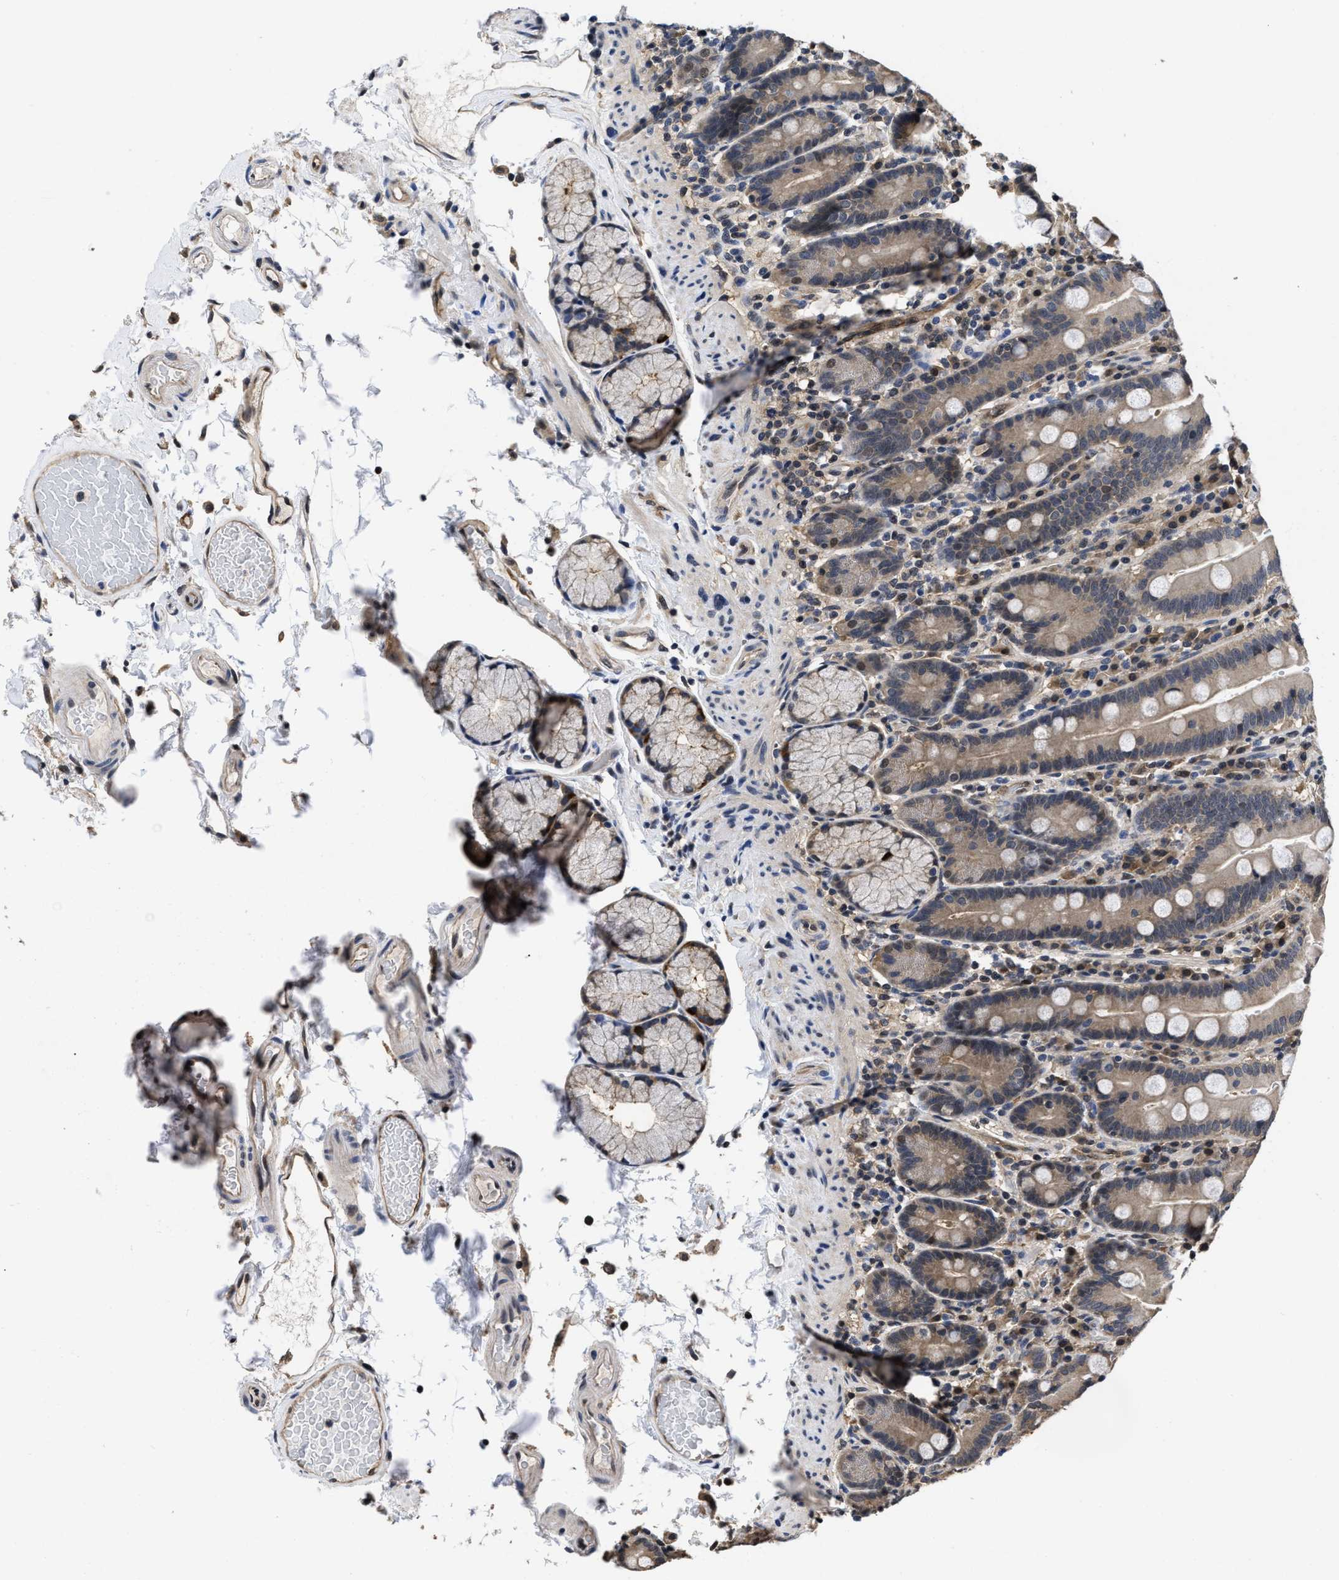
{"staining": {"intensity": "weak", "quantity": ">75%", "location": "cytoplasmic/membranous"}, "tissue": "duodenum", "cell_type": "Glandular cells", "image_type": "normal", "snomed": [{"axis": "morphology", "description": "Normal tissue, NOS"}, {"axis": "topography", "description": "Small intestine, NOS"}], "caption": "Duodenum stained with a brown dye demonstrates weak cytoplasmic/membranous positive staining in approximately >75% of glandular cells.", "gene": "MCOLN2", "patient": {"sex": "female", "age": 71}}